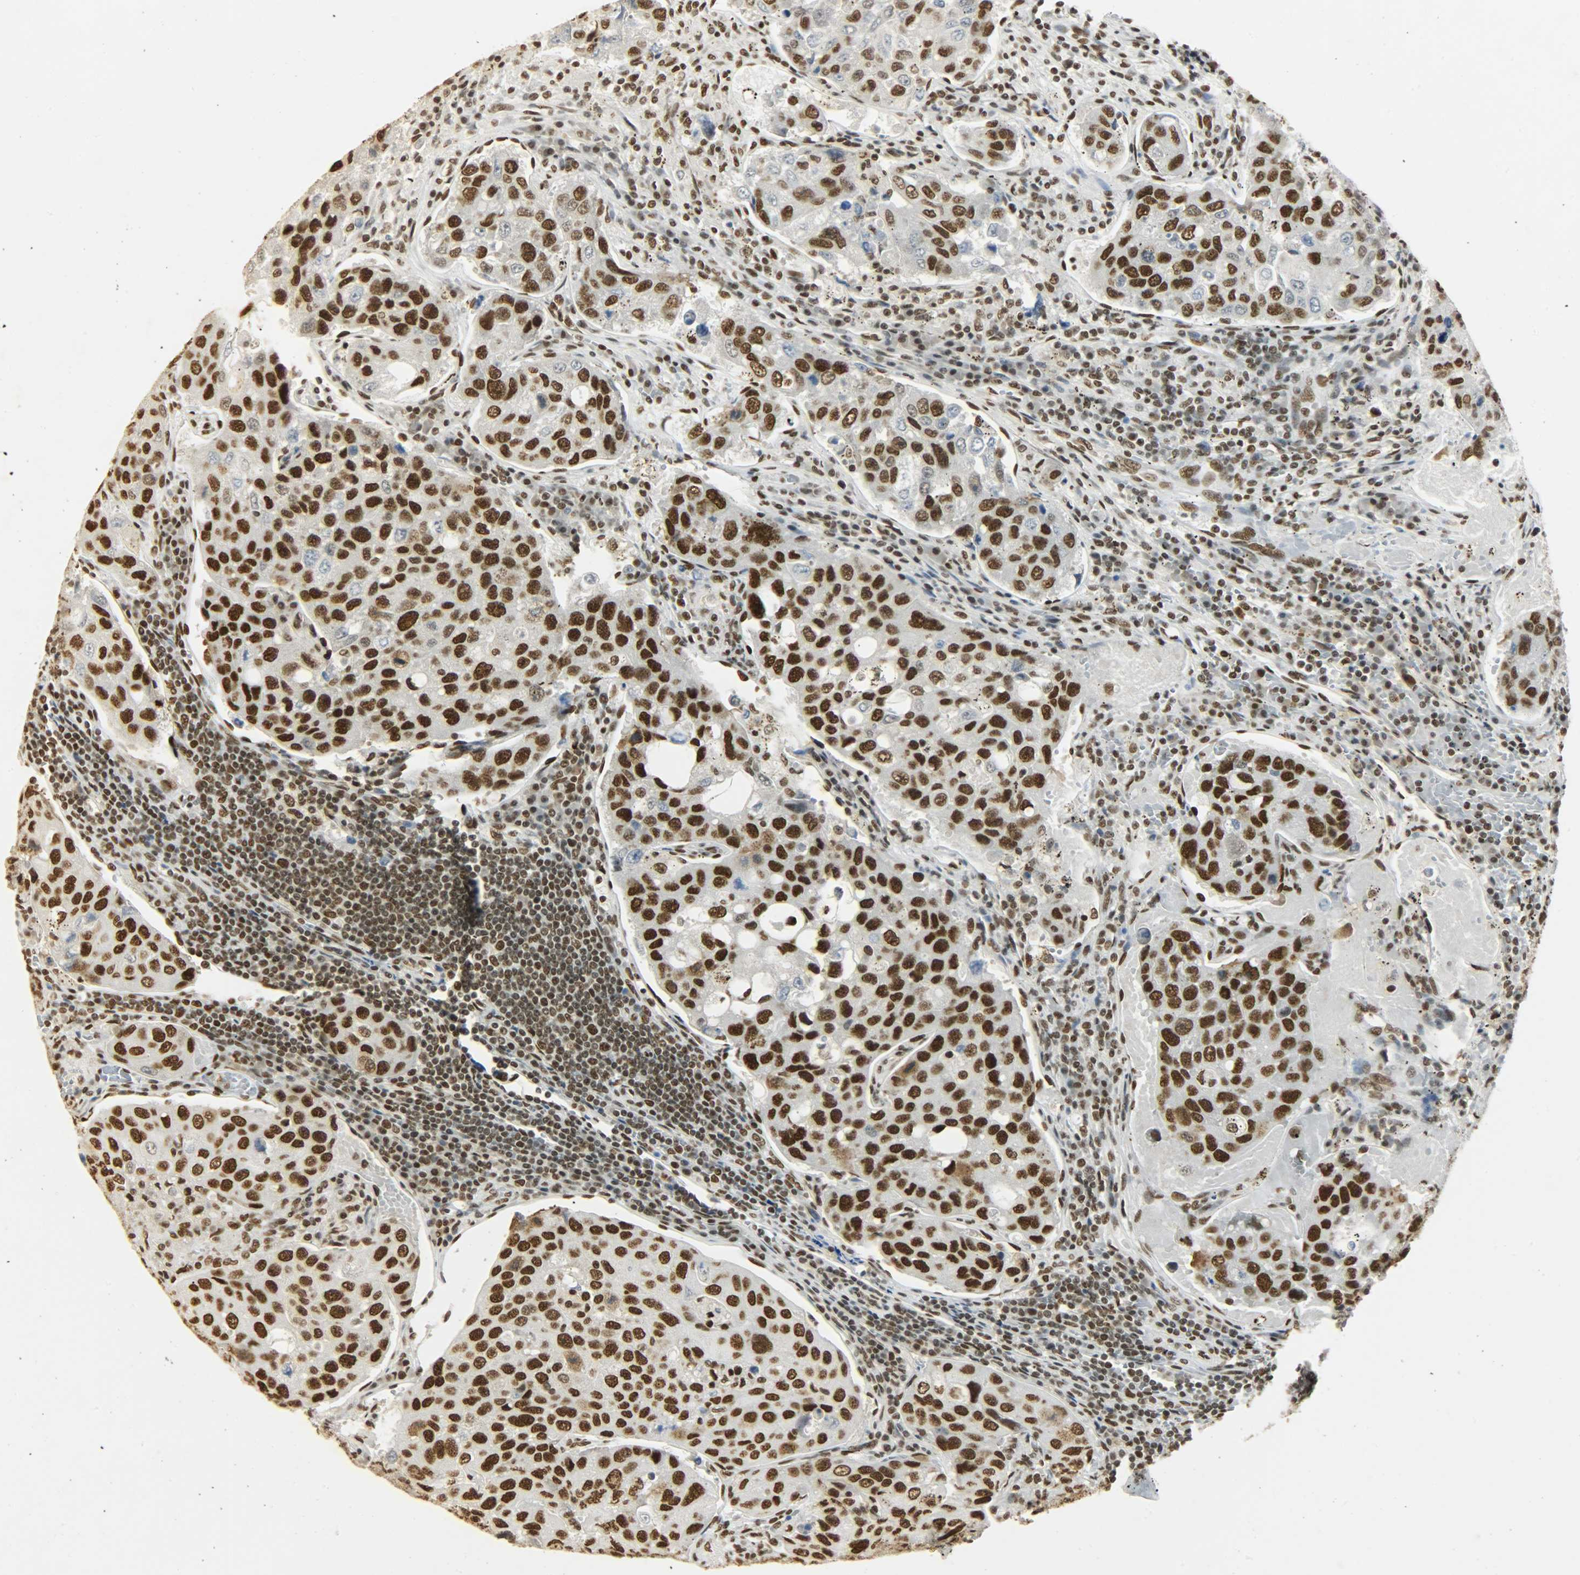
{"staining": {"intensity": "strong", "quantity": ">75%", "location": "nuclear"}, "tissue": "urothelial cancer", "cell_type": "Tumor cells", "image_type": "cancer", "snomed": [{"axis": "morphology", "description": "Urothelial carcinoma, High grade"}, {"axis": "topography", "description": "Lymph node"}, {"axis": "topography", "description": "Urinary bladder"}], "caption": "Brown immunohistochemical staining in urothelial cancer exhibits strong nuclear positivity in approximately >75% of tumor cells.", "gene": "KHDRBS1", "patient": {"sex": "male", "age": 51}}